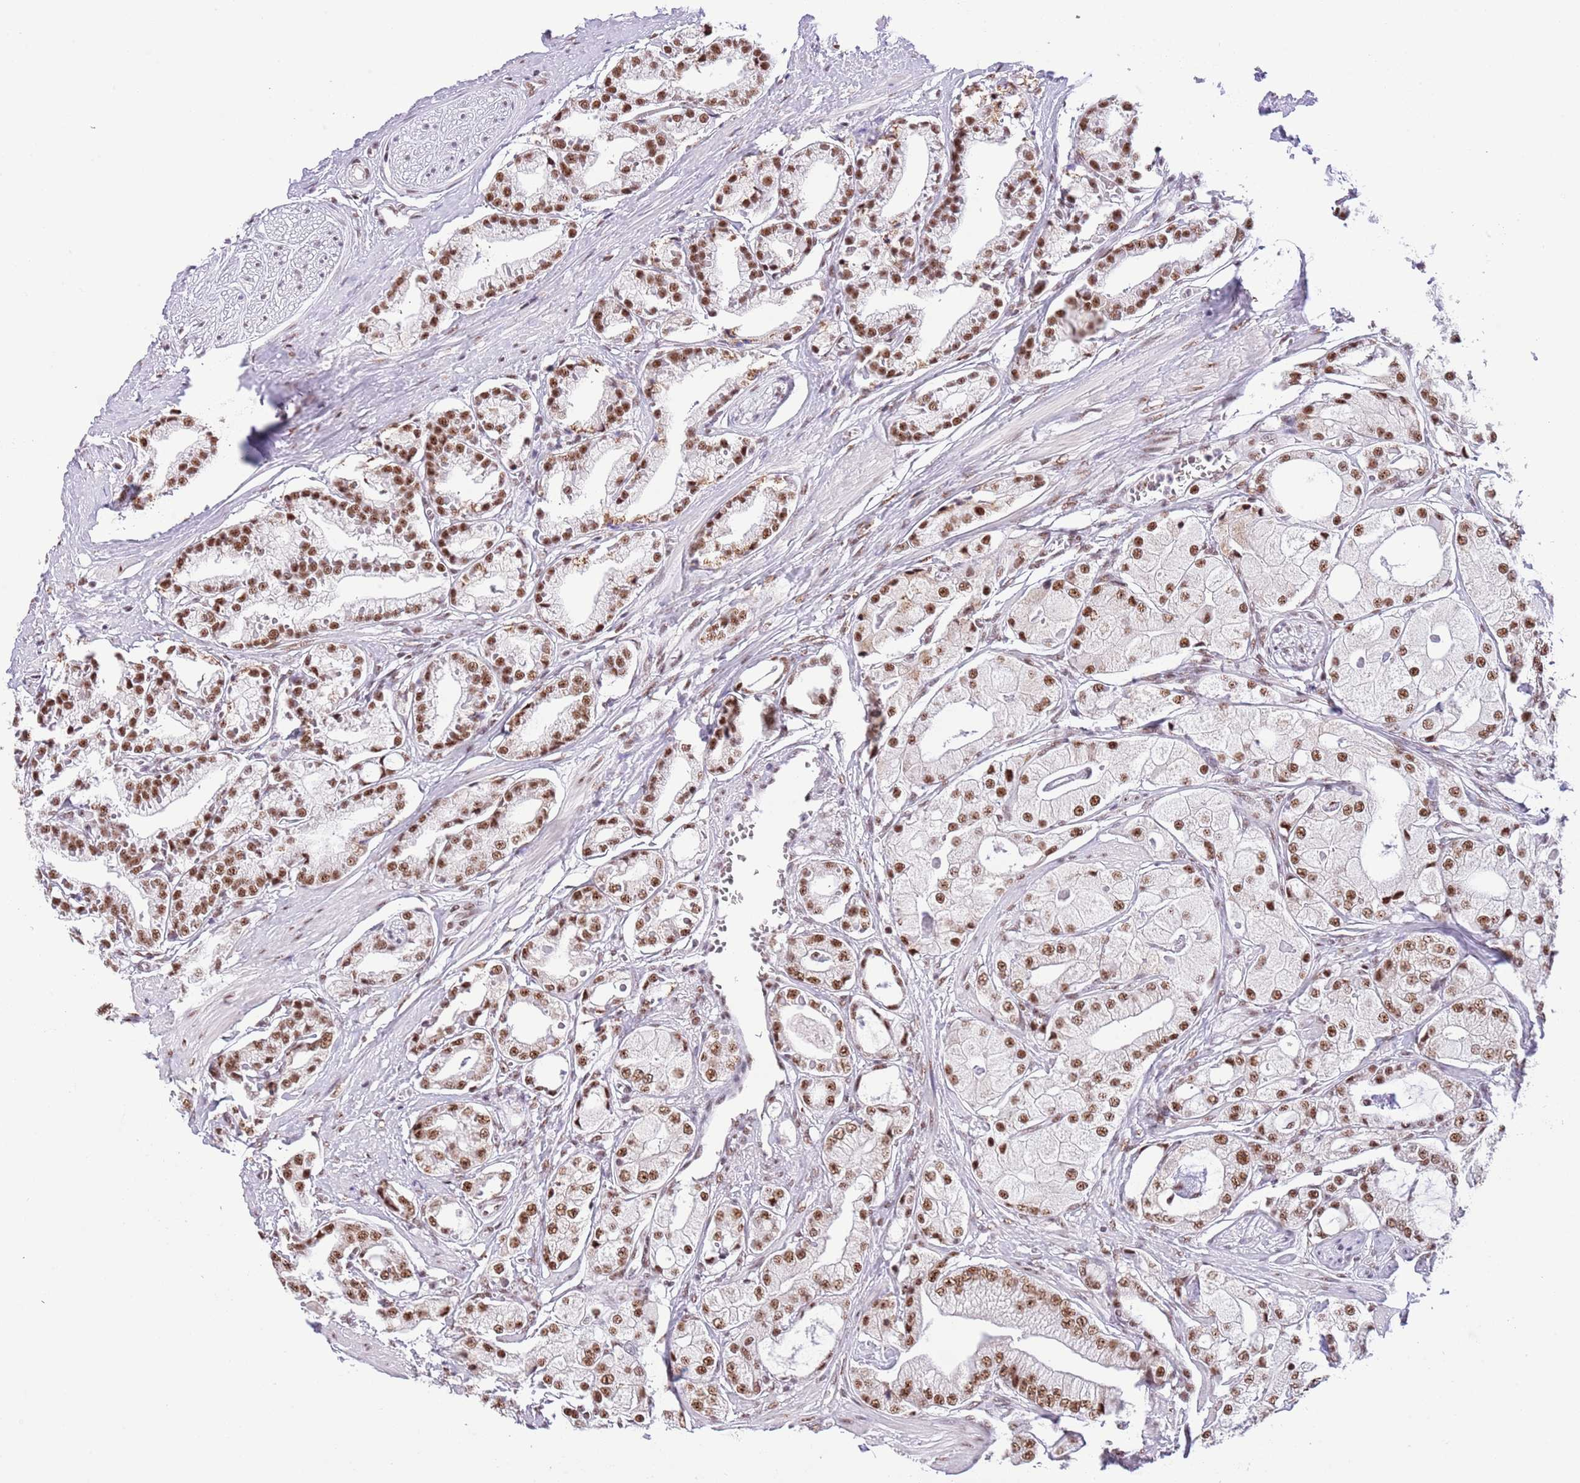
{"staining": {"intensity": "moderate", "quantity": ">75%", "location": "nuclear"}, "tissue": "prostate cancer", "cell_type": "Tumor cells", "image_type": "cancer", "snomed": [{"axis": "morphology", "description": "Adenocarcinoma, High grade"}, {"axis": "topography", "description": "Prostate"}], "caption": "Human prostate cancer (adenocarcinoma (high-grade)) stained for a protein (brown) displays moderate nuclear positive positivity in about >75% of tumor cells.", "gene": "SF3A2", "patient": {"sex": "male", "age": 71}}